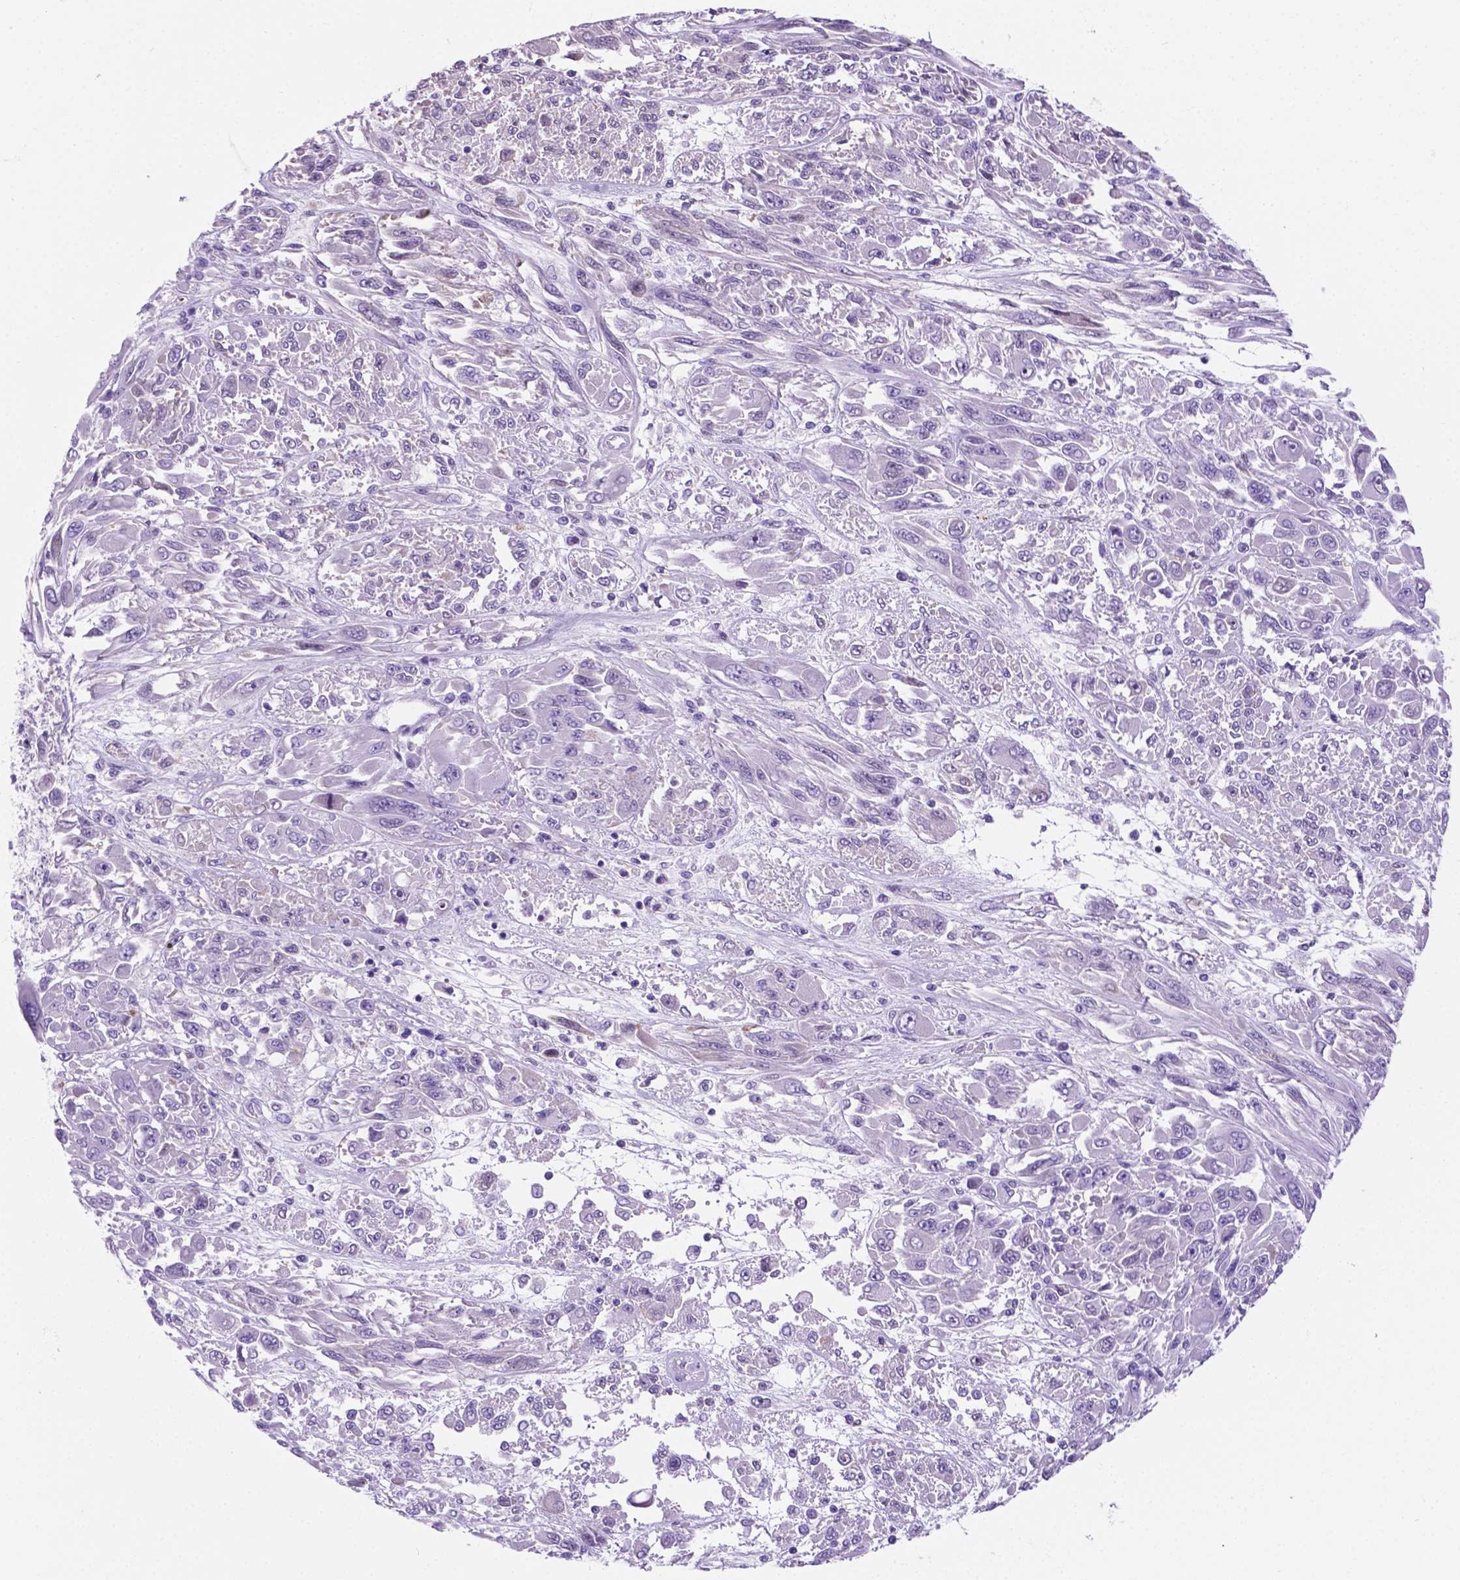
{"staining": {"intensity": "negative", "quantity": "none", "location": "none"}, "tissue": "melanoma", "cell_type": "Tumor cells", "image_type": "cancer", "snomed": [{"axis": "morphology", "description": "Malignant melanoma, NOS"}, {"axis": "topography", "description": "Skin"}], "caption": "The IHC image has no significant expression in tumor cells of malignant melanoma tissue. The staining is performed using DAB (3,3'-diaminobenzidine) brown chromogen with nuclei counter-stained in using hematoxylin.", "gene": "TMEM210", "patient": {"sex": "female", "age": 91}}